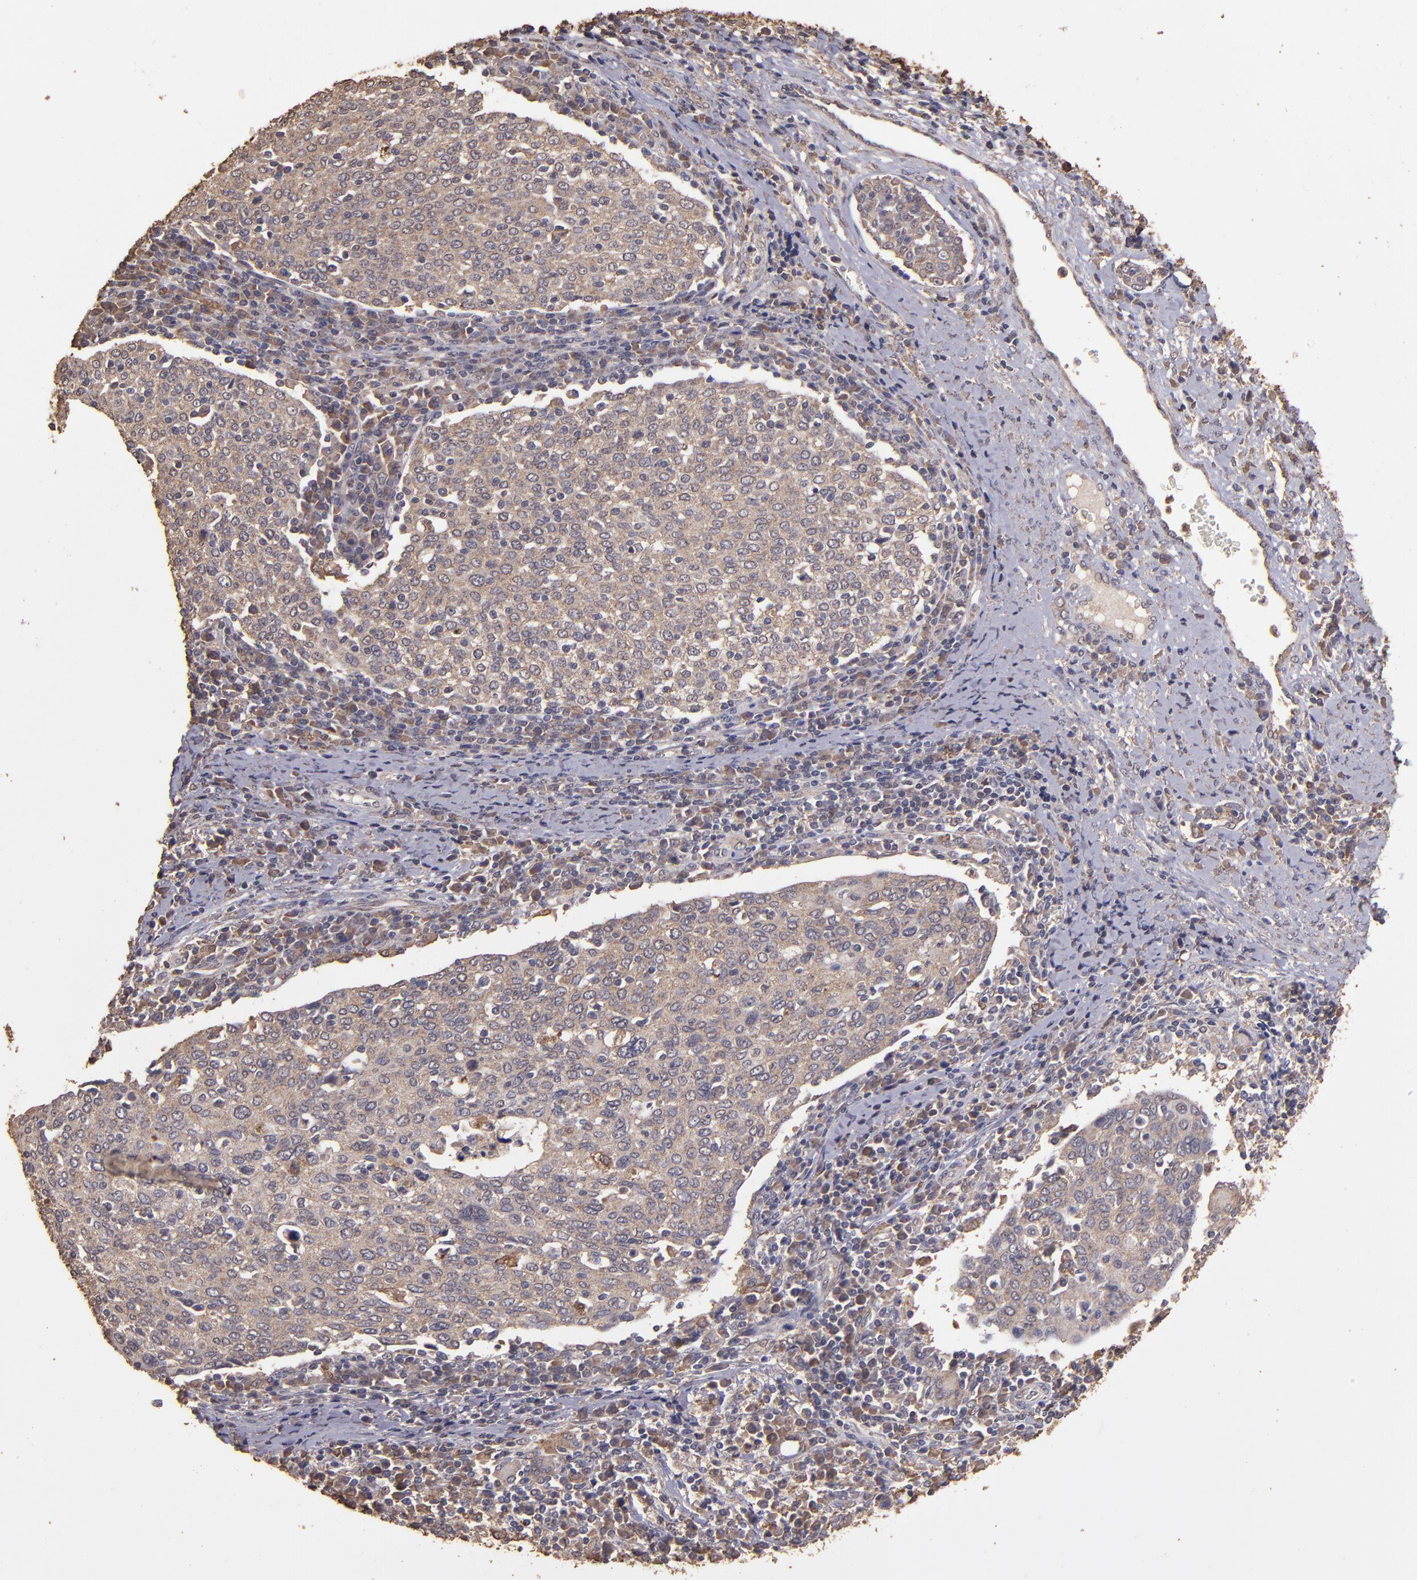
{"staining": {"intensity": "weak", "quantity": ">75%", "location": "cytoplasmic/membranous"}, "tissue": "cervical cancer", "cell_type": "Tumor cells", "image_type": "cancer", "snomed": [{"axis": "morphology", "description": "Squamous cell carcinoma, NOS"}, {"axis": "topography", "description": "Cervix"}], "caption": "High-magnification brightfield microscopy of cervical squamous cell carcinoma stained with DAB (3,3'-diaminobenzidine) (brown) and counterstained with hematoxylin (blue). tumor cells exhibit weak cytoplasmic/membranous positivity is appreciated in about>75% of cells.", "gene": "HECTD1", "patient": {"sex": "female", "age": 40}}